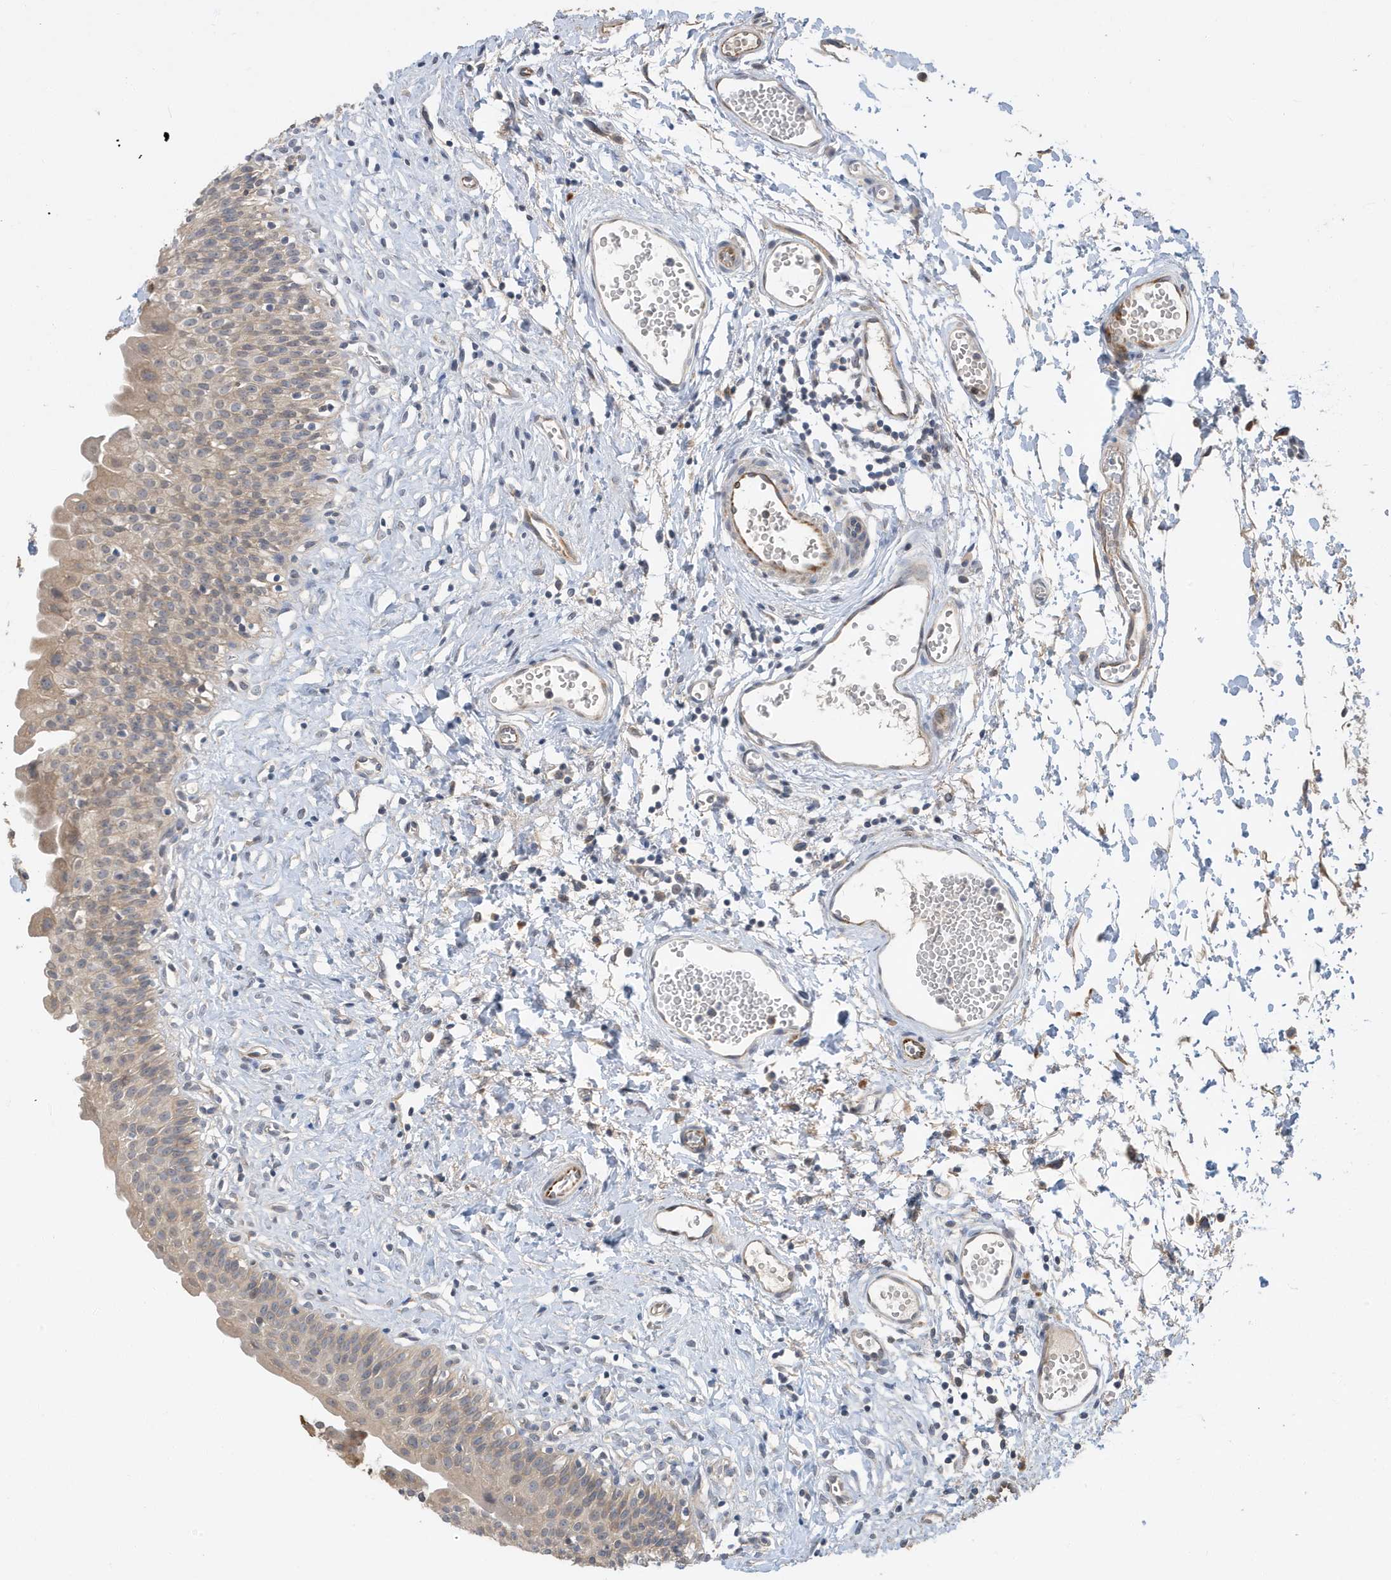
{"staining": {"intensity": "moderate", "quantity": "<25%", "location": "cytoplasmic/membranous"}, "tissue": "urinary bladder", "cell_type": "Urothelial cells", "image_type": "normal", "snomed": [{"axis": "morphology", "description": "Normal tissue, NOS"}, {"axis": "topography", "description": "Urinary bladder"}], "caption": "This photomicrograph demonstrates immunohistochemistry (IHC) staining of normal human urinary bladder, with low moderate cytoplasmic/membranous staining in about <25% of urothelial cells.", "gene": "LAPTM4A", "patient": {"sex": "male", "age": 51}}